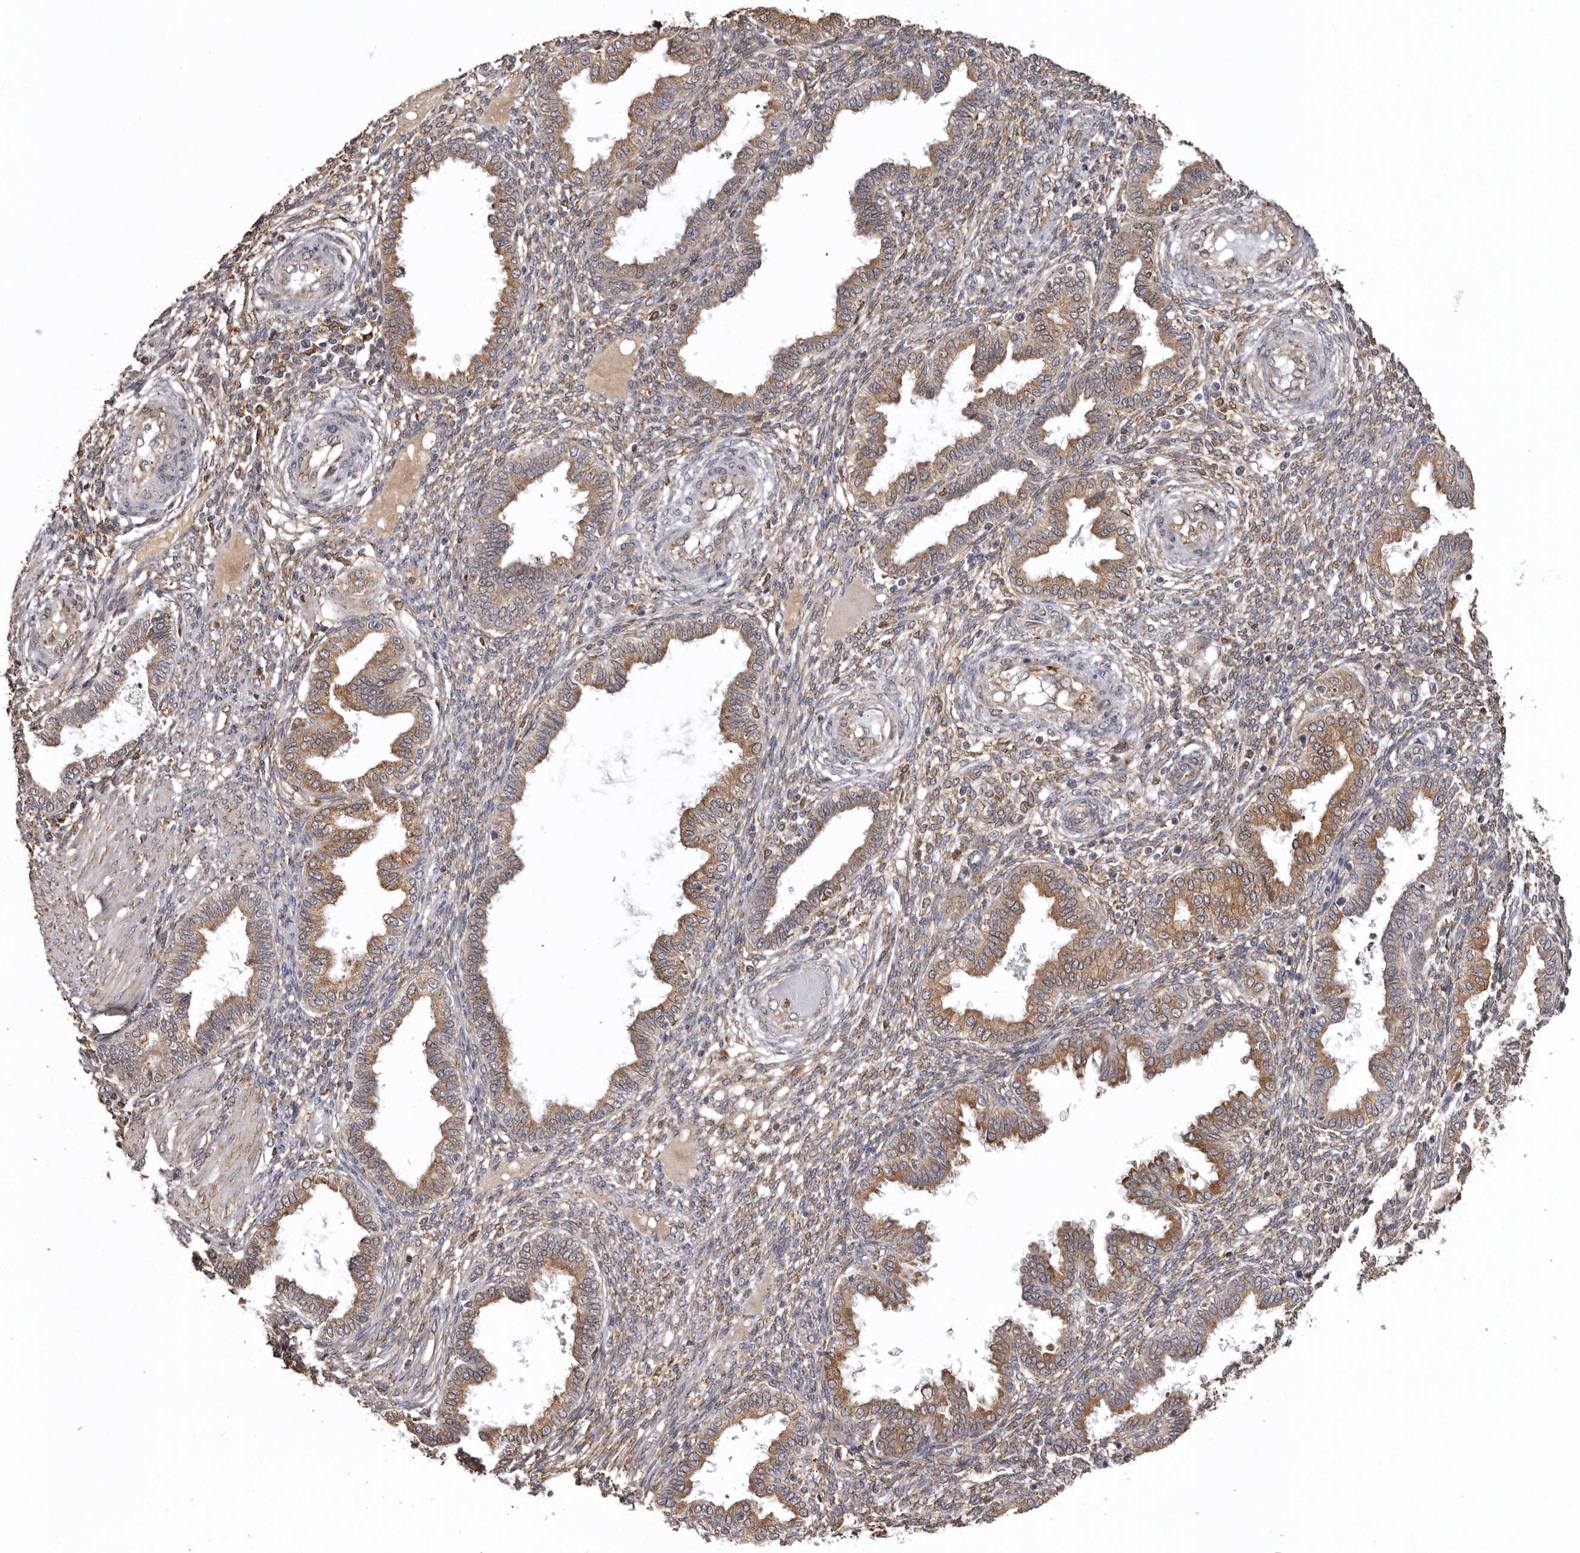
{"staining": {"intensity": "weak", "quantity": "25%-75%", "location": "cytoplasmic/membranous"}, "tissue": "endometrium", "cell_type": "Cells in endometrial stroma", "image_type": "normal", "snomed": [{"axis": "morphology", "description": "Normal tissue, NOS"}, {"axis": "topography", "description": "Endometrium"}], "caption": "An image of human endometrium stained for a protein reveals weak cytoplasmic/membranous brown staining in cells in endometrial stroma.", "gene": "INKA2", "patient": {"sex": "female", "age": 33}}